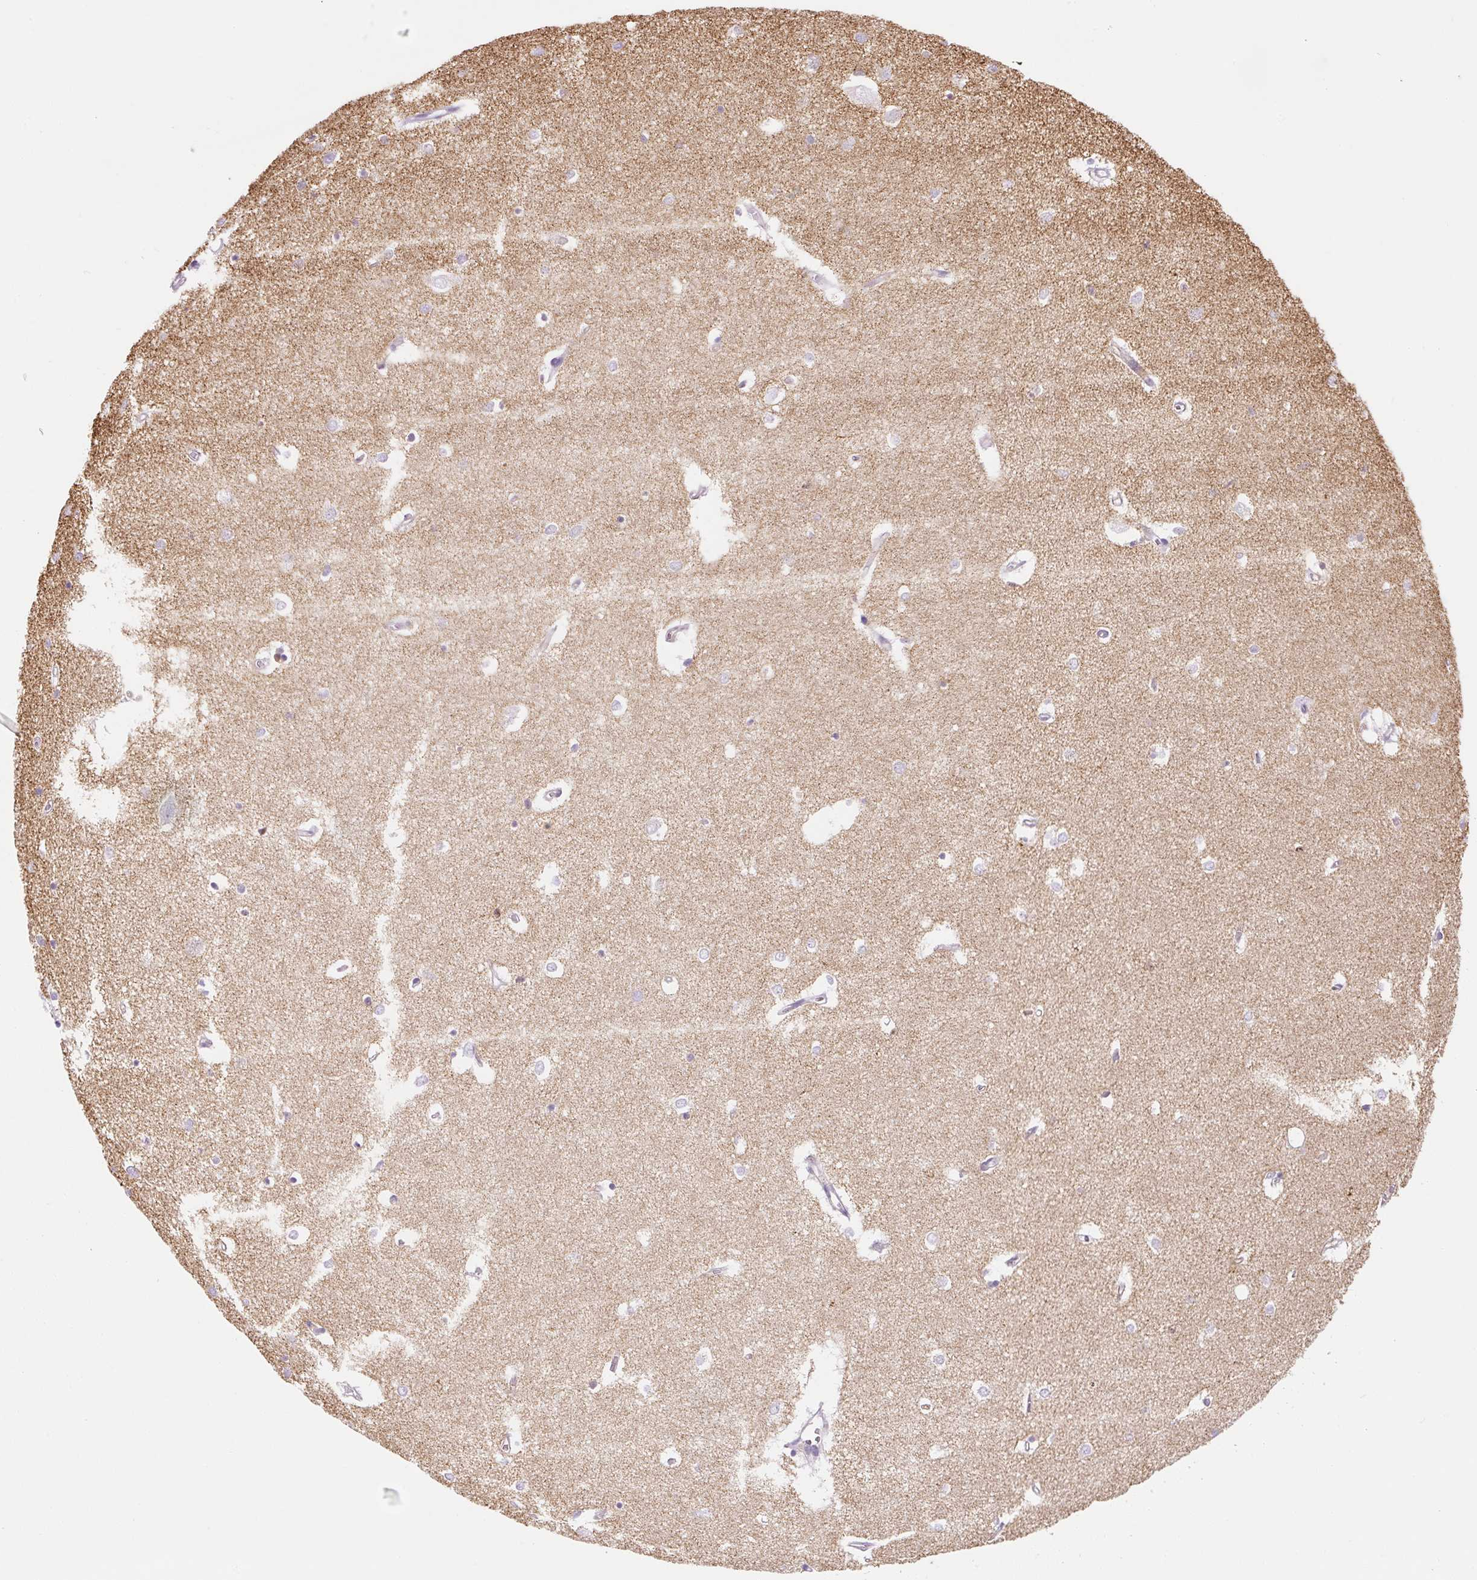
{"staining": {"intensity": "negative", "quantity": "none", "location": "none"}, "tissue": "hippocampus", "cell_type": "Glial cells", "image_type": "normal", "snomed": [{"axis": "morphology", "description": "Normal tissue, NOS"}, {"axis": "topography", "description": "Hippocampus"}], "caption": "Hippocampus stained for a protein using IHC reveals no positivity glial cells.", "gene": "ASB4", "patient": {"sex": "female", "age": 64}}